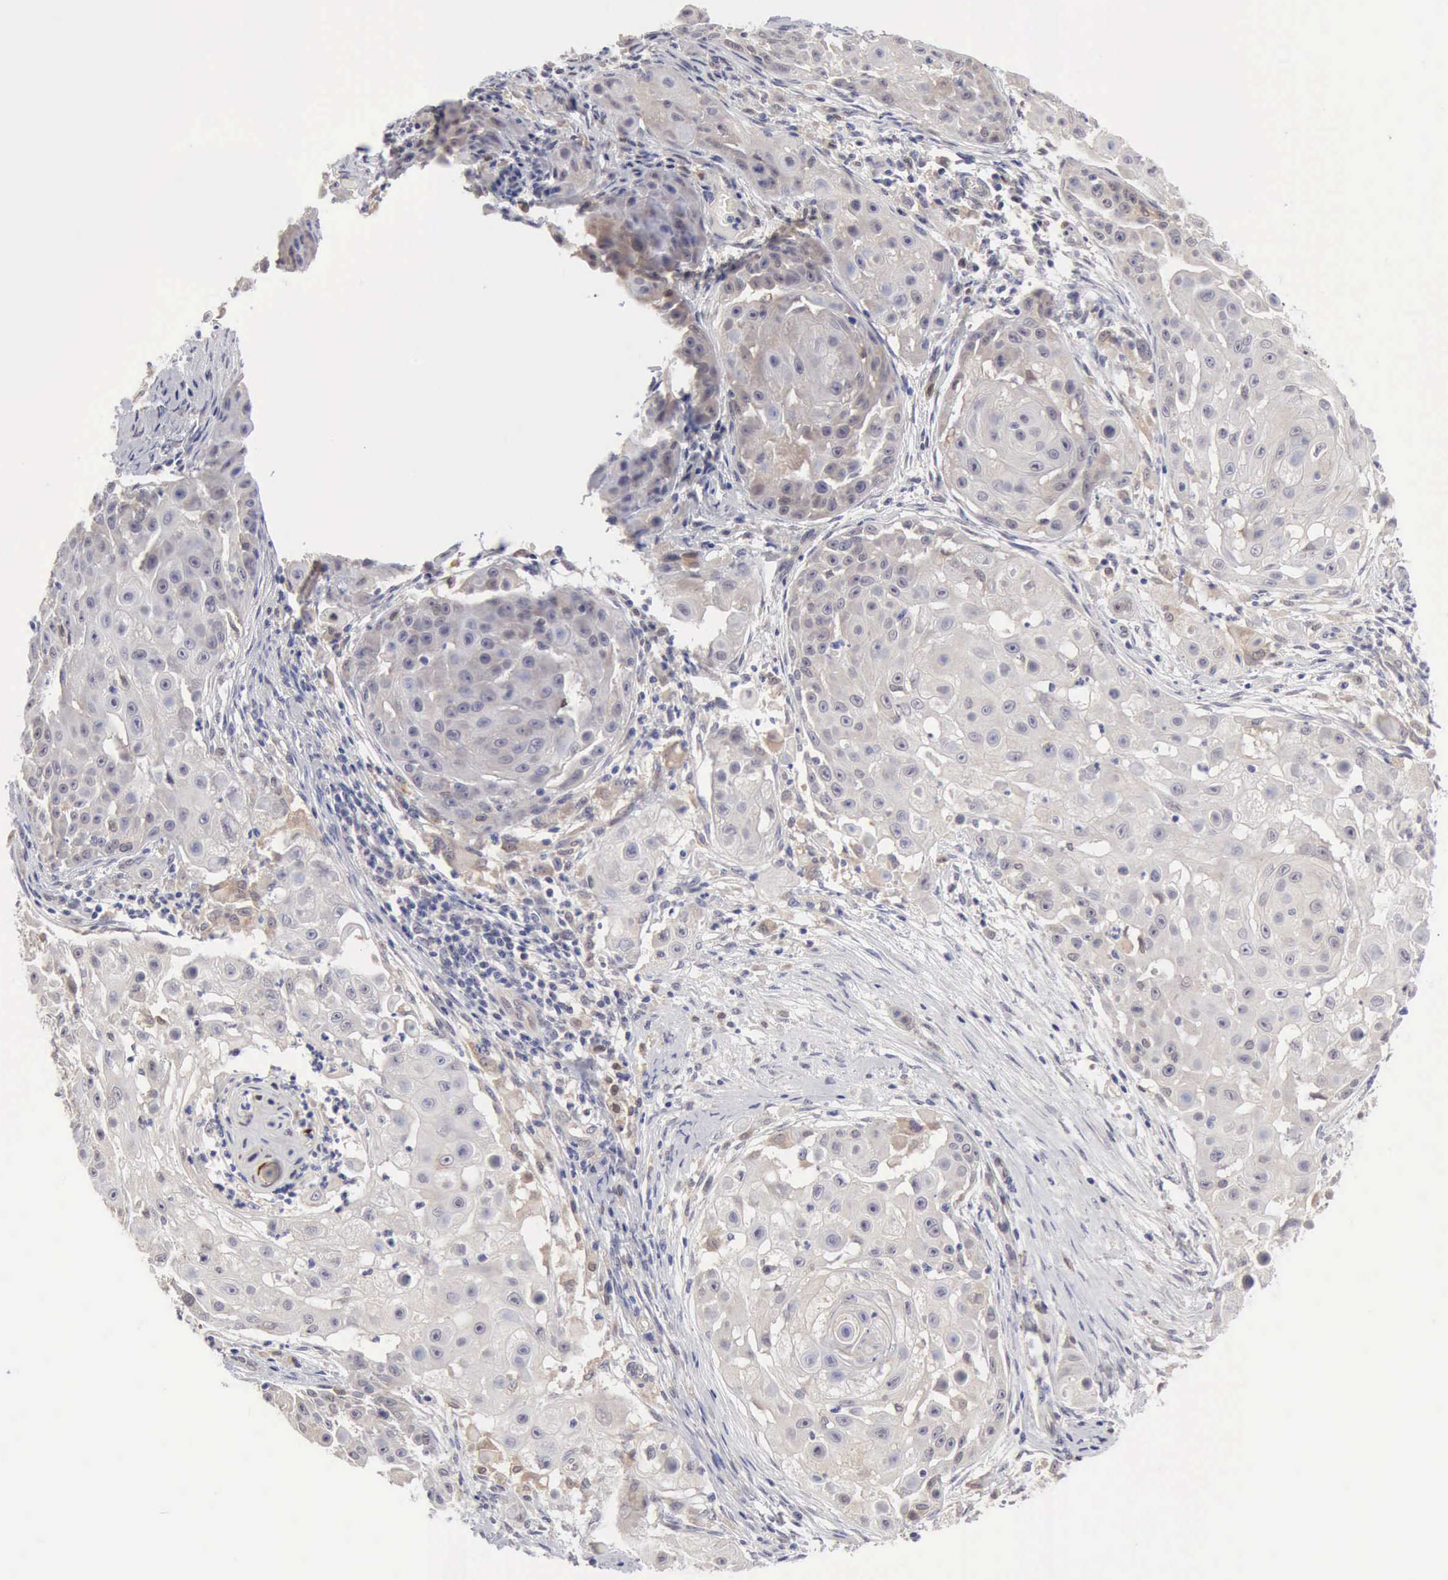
{"staining": {"intensity": "weak", "quantity": "25%-75%", "location": "cytoplasmic/membranous"}, "tissue": "skin cancer", "cell_type": "Tumor cells", "image_type": "cancer", "snomed": [{"axis": "morphology", "description": "Squamous cell carcinoma, NOS"}, {"axis": "topography", "description": "Skin"}], "caption": "Skin cancer was stained to show a protein in brown. There is low levels of weak cytoplasmic/membranous staining in about 25%-75% of tumor cells. (DAB = brown stain, brightfield microscopy at high magnification).", "gene": "PTGR2", "patient": {"sex": "female", "age": 57}}